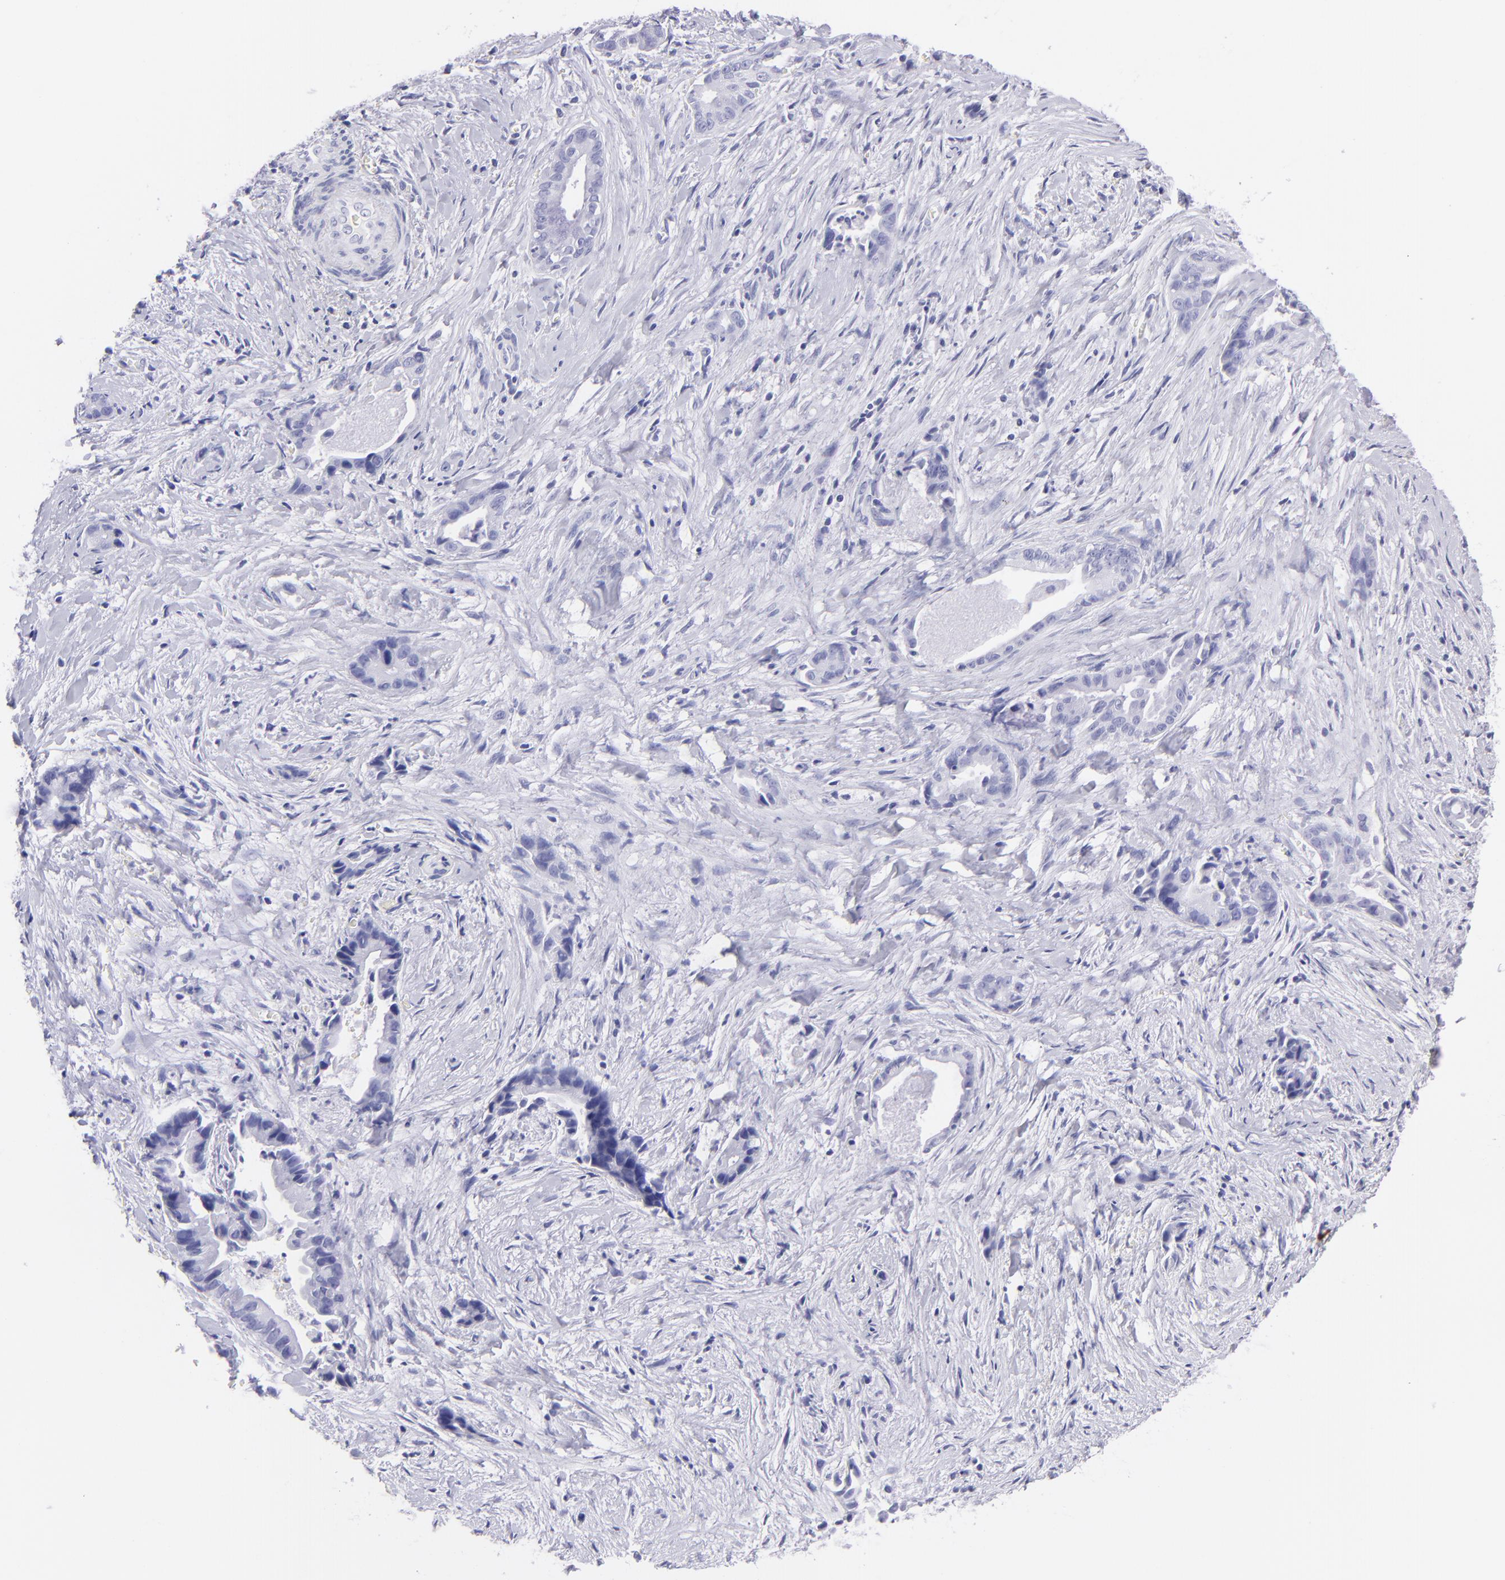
{"staining": {"intensity": "negative", "quantity": "none", "location": "none"}, "tissue": "liver cancer", "cell_type": "Tumor cells", "image_type": "cancer", "snomed": [{"axis": "morphology", "description": "Cholangiocarcinoma"}, {"axis": "topography", "description": "Liver"}], "caption": "Tumor cells show no significant expression in liver cancer (cholangiocarcinoma). (DAB (3,3'-diaminobenzidine) immunohistochemistry, high magnification).", "gene": "PIP", "patient": {"sex": "female", "age": 55}}